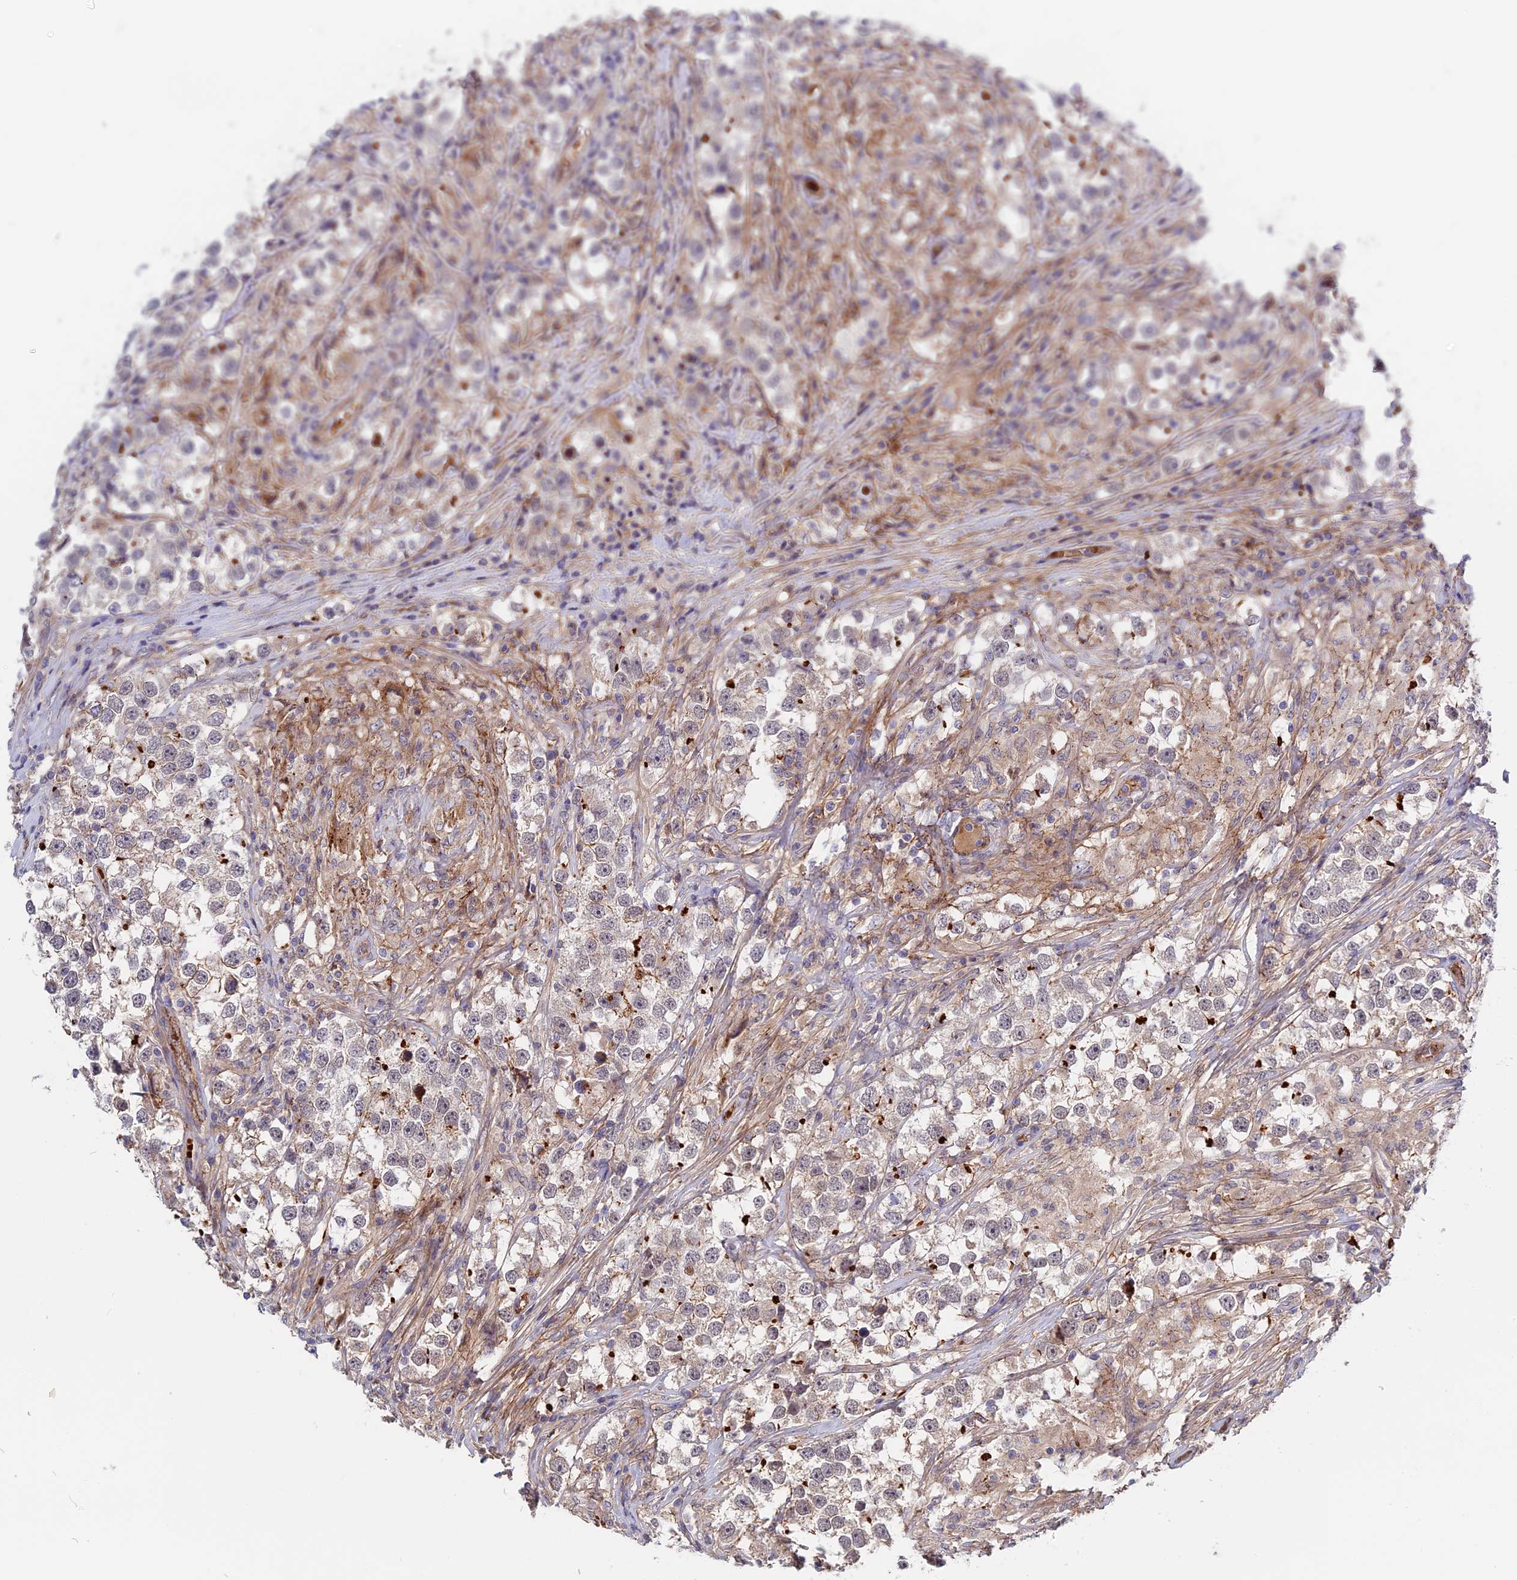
{"staining": {"intensity": "negative", "quantity": "none", "location": "none"}, "tissue": "testis cancer", "cell_type": "Tumor cells", "image_type": "cancer", "snomed": [{"axis": "morphology", "description": "Seminoma, NOS"}, {"axis": "topography", "description": "Testis"}], "caption": "Immunohistochemistry (IHC) photomicrograph of seminoma (testis) stained for a protein (brown), which reveals no positivity in tumor cells. Brightfield microscopy of immunohistochemistry (IHC) stained with DAB (3,3'-diaminobenzidine) (brown) and hematoxylin (blue), captured at high magnification.", "gene": "MISP3", "patient": {"sex": "male", "age": 46}}